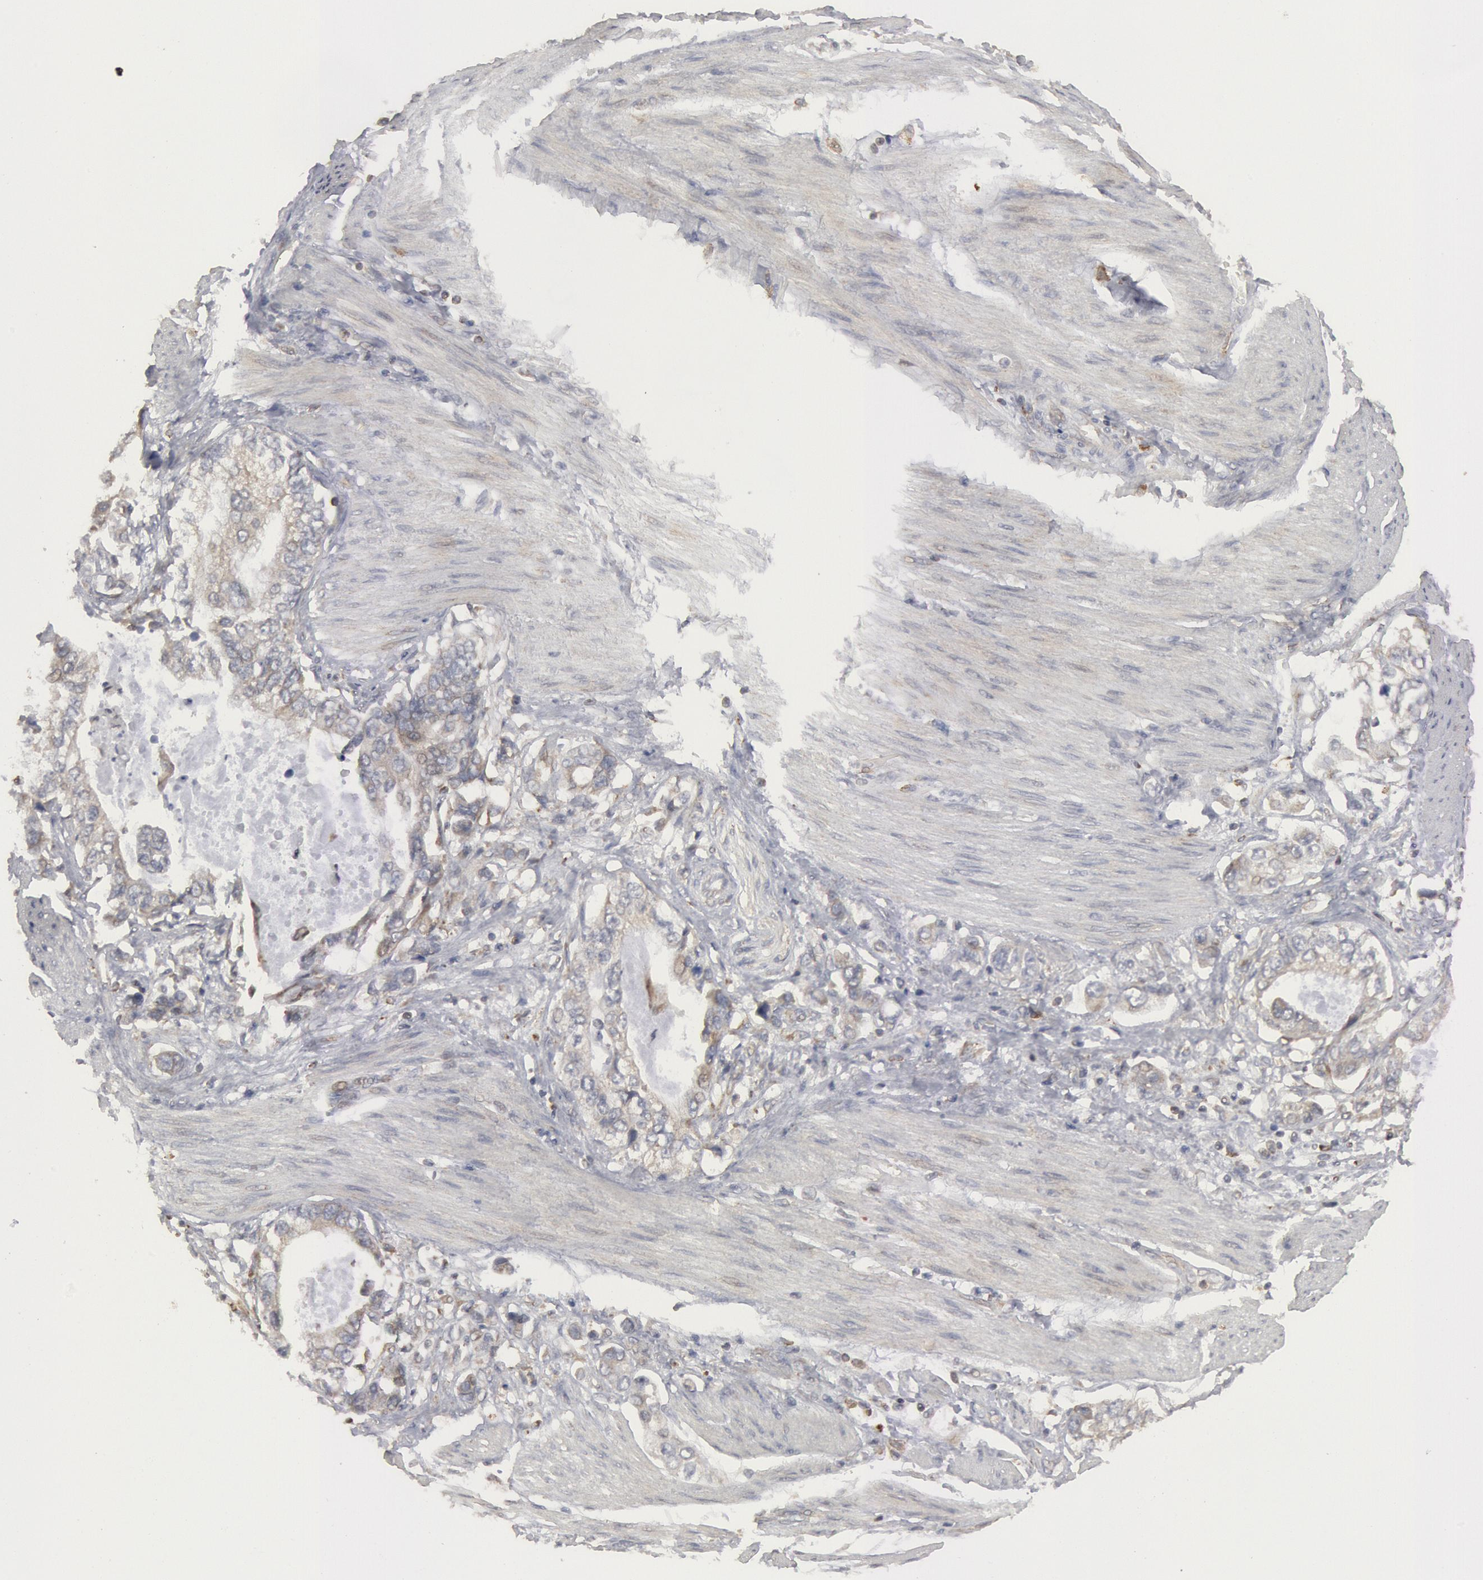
{"staining": {"intensity": "negative", "quantity": "none", "location": "none"}, "tissue": "stomach cancer", "cell_type": "Tumor cells", "image_type": "cancer", "snomed": [{"axis": "morphology", "description": "Adenocarcinoma, NOS"}, {"axis": "topography", "description": "Pancreas"}, {"axis": "topography", "description": "Stomach, upper"}], "caption": "This is a image of immunohistochemistry staining of stomach adenocarcinoma, which shows no staining in tumor cells.", "gene": "OSBPL8", "patient": {"sex": "male", "age": 77}}